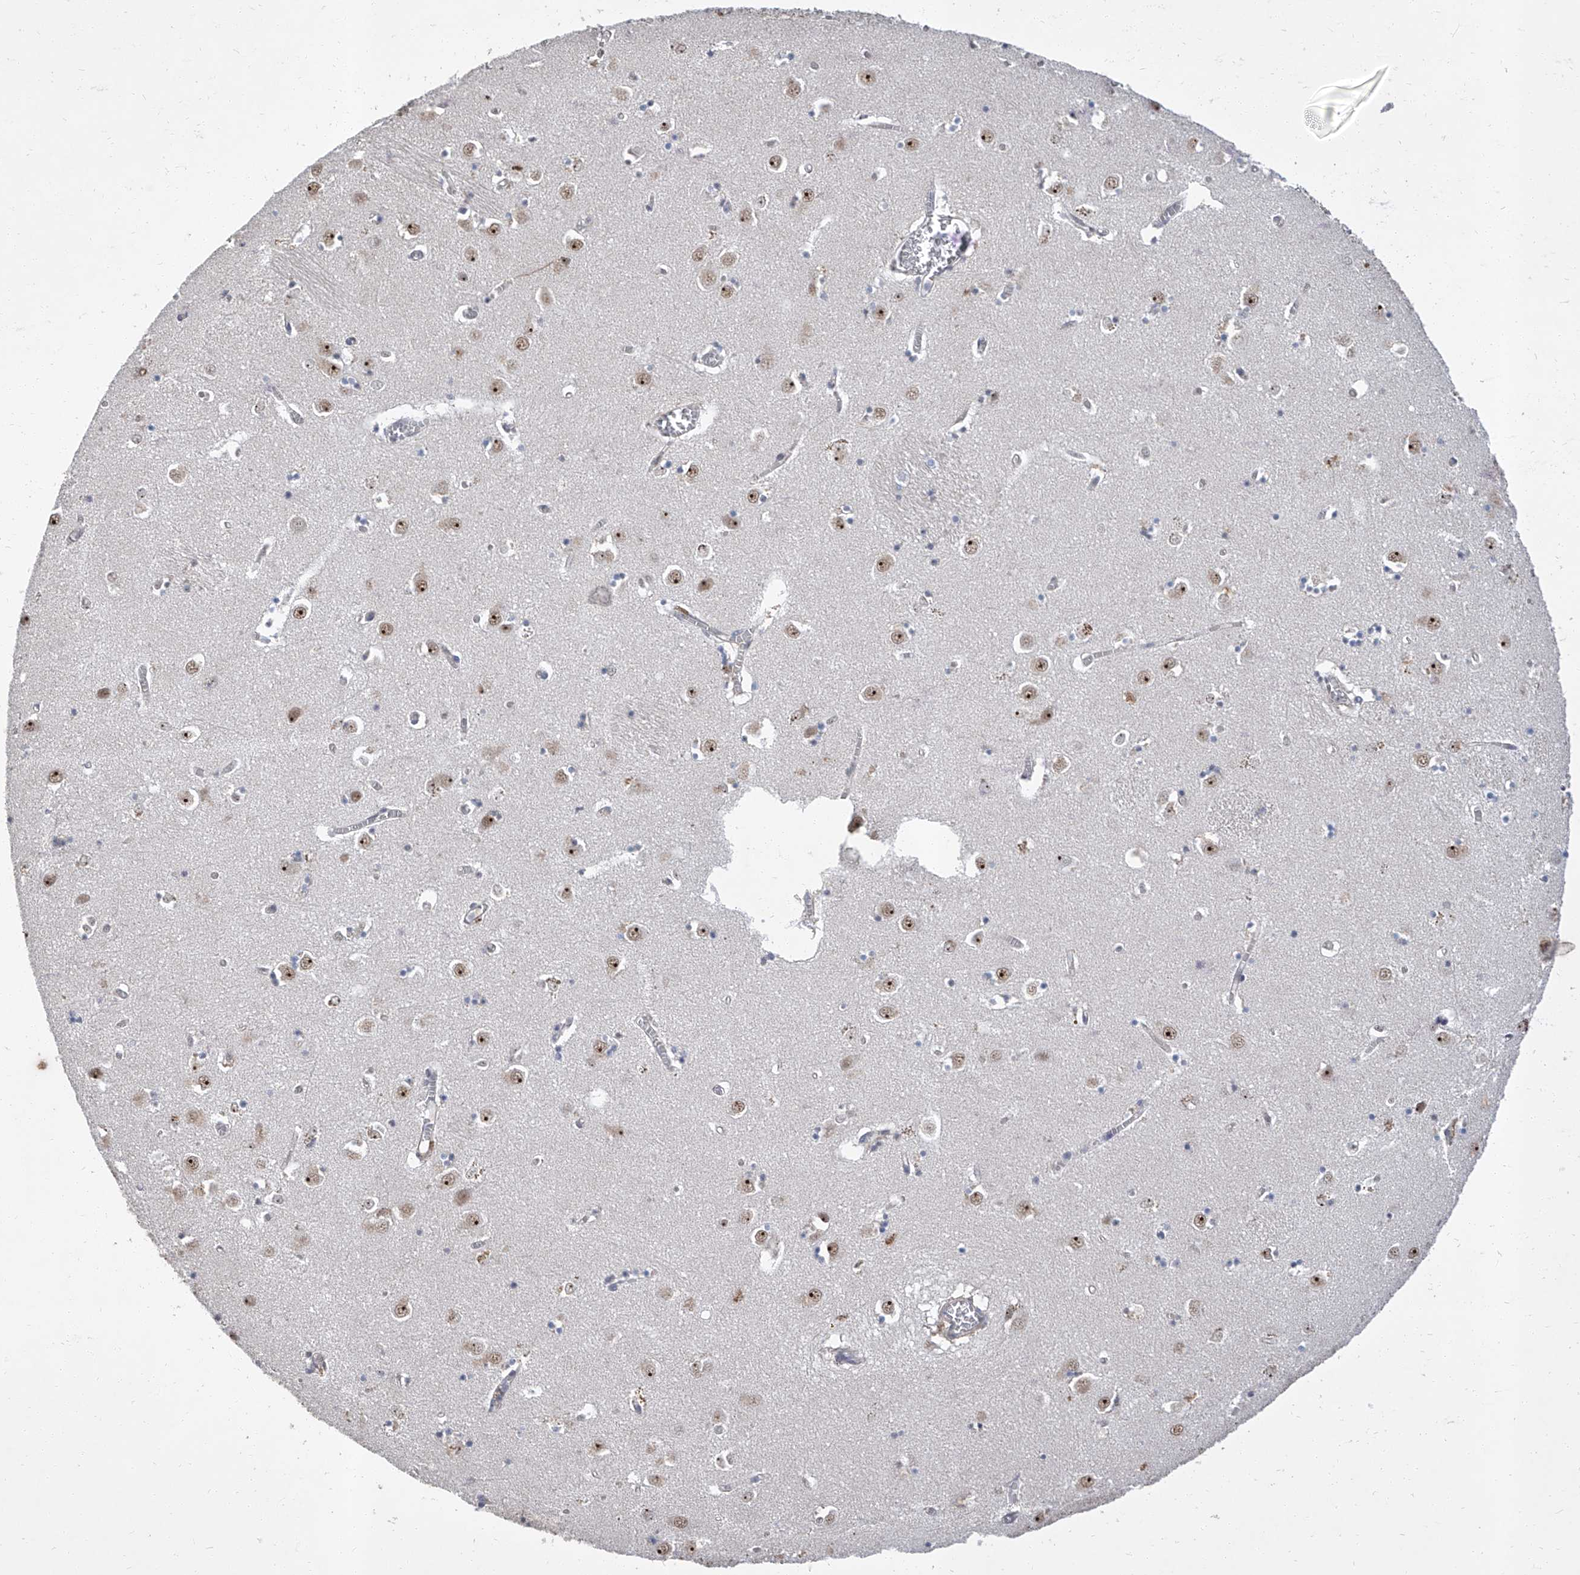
{"staining": {"intensity": "weak", "quantity": "<25%", "location": "nuclear"}, "tissue": "caudate", "cell_type": "Glial cells", "image_type": "normal", "snomed": [{"axis": "morphology", "description": "Normal tissue, NOS"}, {"axis": "topography", "description": "Lateral ventricle wall"}], "caption": "This is a image of immunohistochemistry (IHC) staining of unremarkable caudate, which shows no positivity in glial cells. (DAB (3,3'-diaminobenzidine) immunohistochemistry (IHC) visualized using brightfield microscopy, high magnification).", "gene": "CMTR1", "patient": {"sex": "male", "age": 70}}